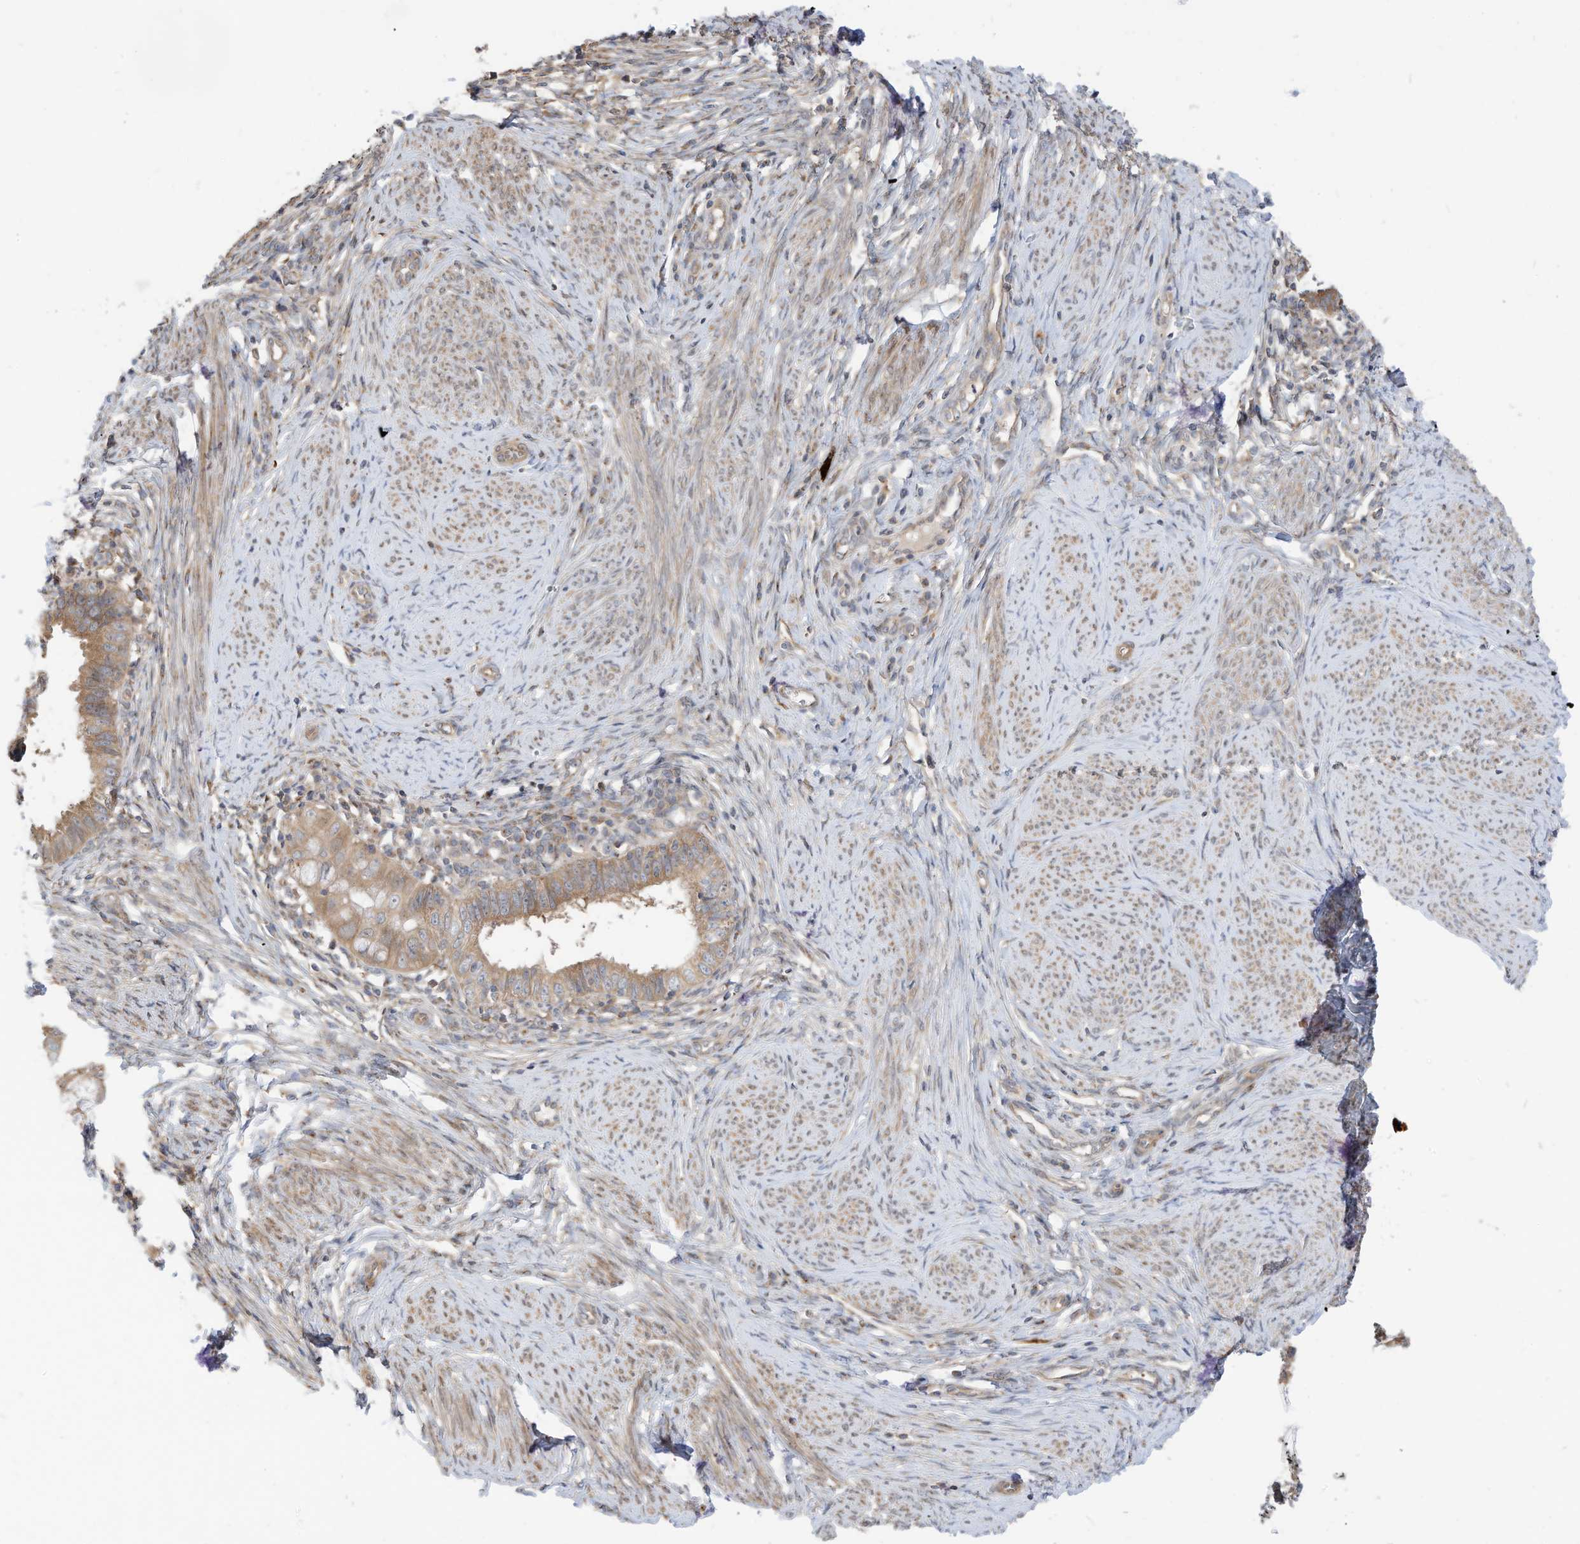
{"staining": {"intensity": "moderate", "quantity": ">75%", "location": "cytoplasmic/membranous"}, "tissue": "cervical cancer", "cell_type": "Tumor cells", "image_type": "cancer", "snomed": [{"axis": "morphology", "description": "Adenocarcinoma, NOS"}, {"axis": "topography", "description": "Cervix"}], "caption": "A brown stain highlights moderate cytoplasmic/membranous staining of a protein in human cervical cancer (adenocarcinoma) tumor cells.", "gene": "OFD1", "patient": {"sex": "female", "age": 36}}